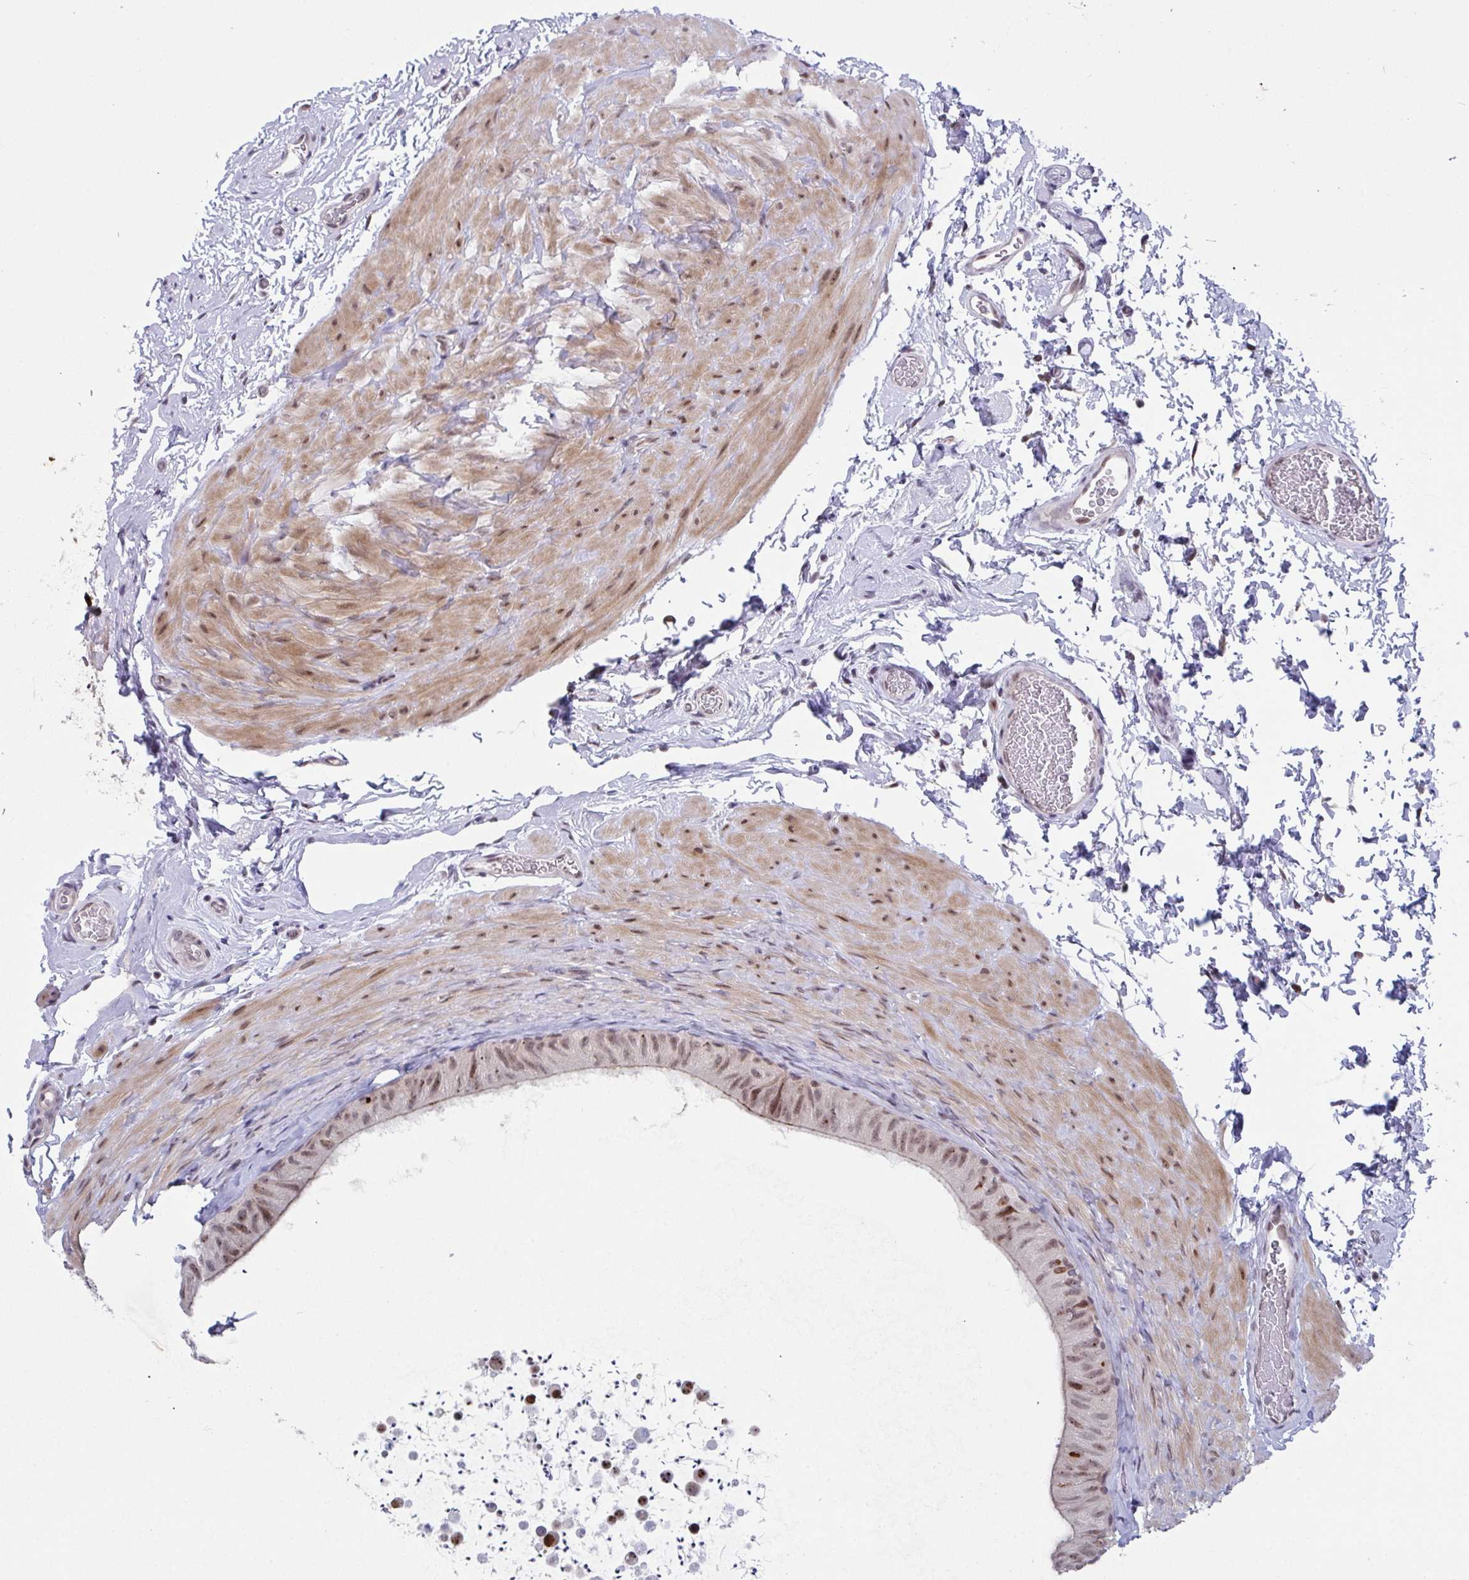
{"staining": {"intensity": "moderate", "quantity": ">75%", "location": "cytoplasmic/membranous,nuclear"}, "tissue": "epididymis", "cell_type": "Glandular cells", "image_type": "normal", "snomed": [{"axis": "morphology", "description": "Normal tissue, NOS"}, {"axis": "topography", "description": "Epididymis, spermatic cord, NOS"}, {"axis": "topography", "description": "Epididymis"}], "caption": "Approximately >75% of glandular cells in benign epididymis demonstrate moderate cytoplasmic/membranous,nuclear protein positivity as visualized by brown immunohistochemical staining.", "gene": "RBM18", "patient": {"sex": "male", "age": 31}}